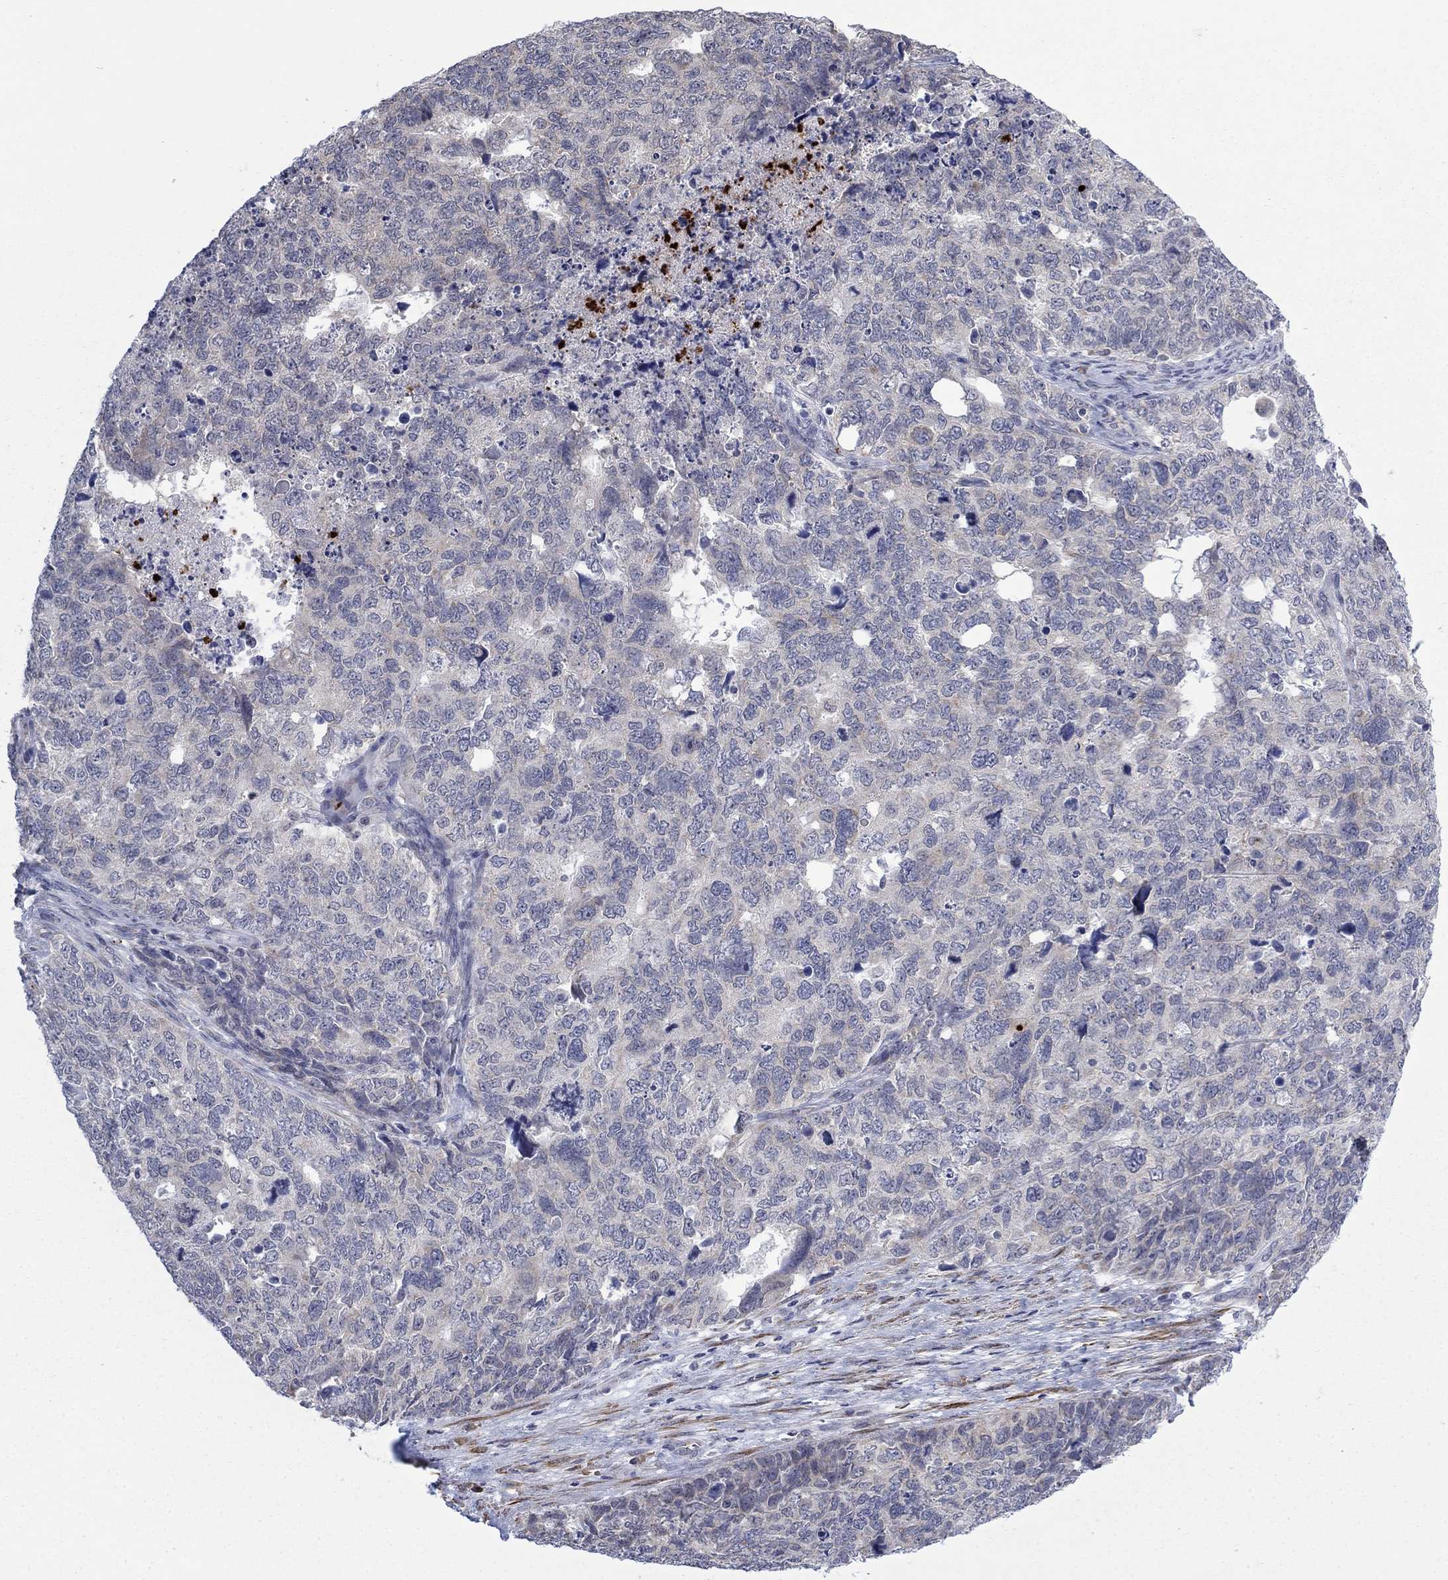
{"staining": {"intensity": "negative", "quantity": "none", "location": "none"}, "tissue": "cervical cancer", "cell_type": "Tumor cells", "image_type": "cancer", "snomed": [{"axis": "morphology", "description": "Squamous cell carcinoma, NOS"}, {"axis": "topography", "description": "Cervix"}], "caption": "This is an immunohistochemistry (IHC) micrograph of human cervical squamous cell carcinoma. There is no expression in tumor cells.", "gene": "MTRFR", "patient": {"sex": "female", "age": 63}}